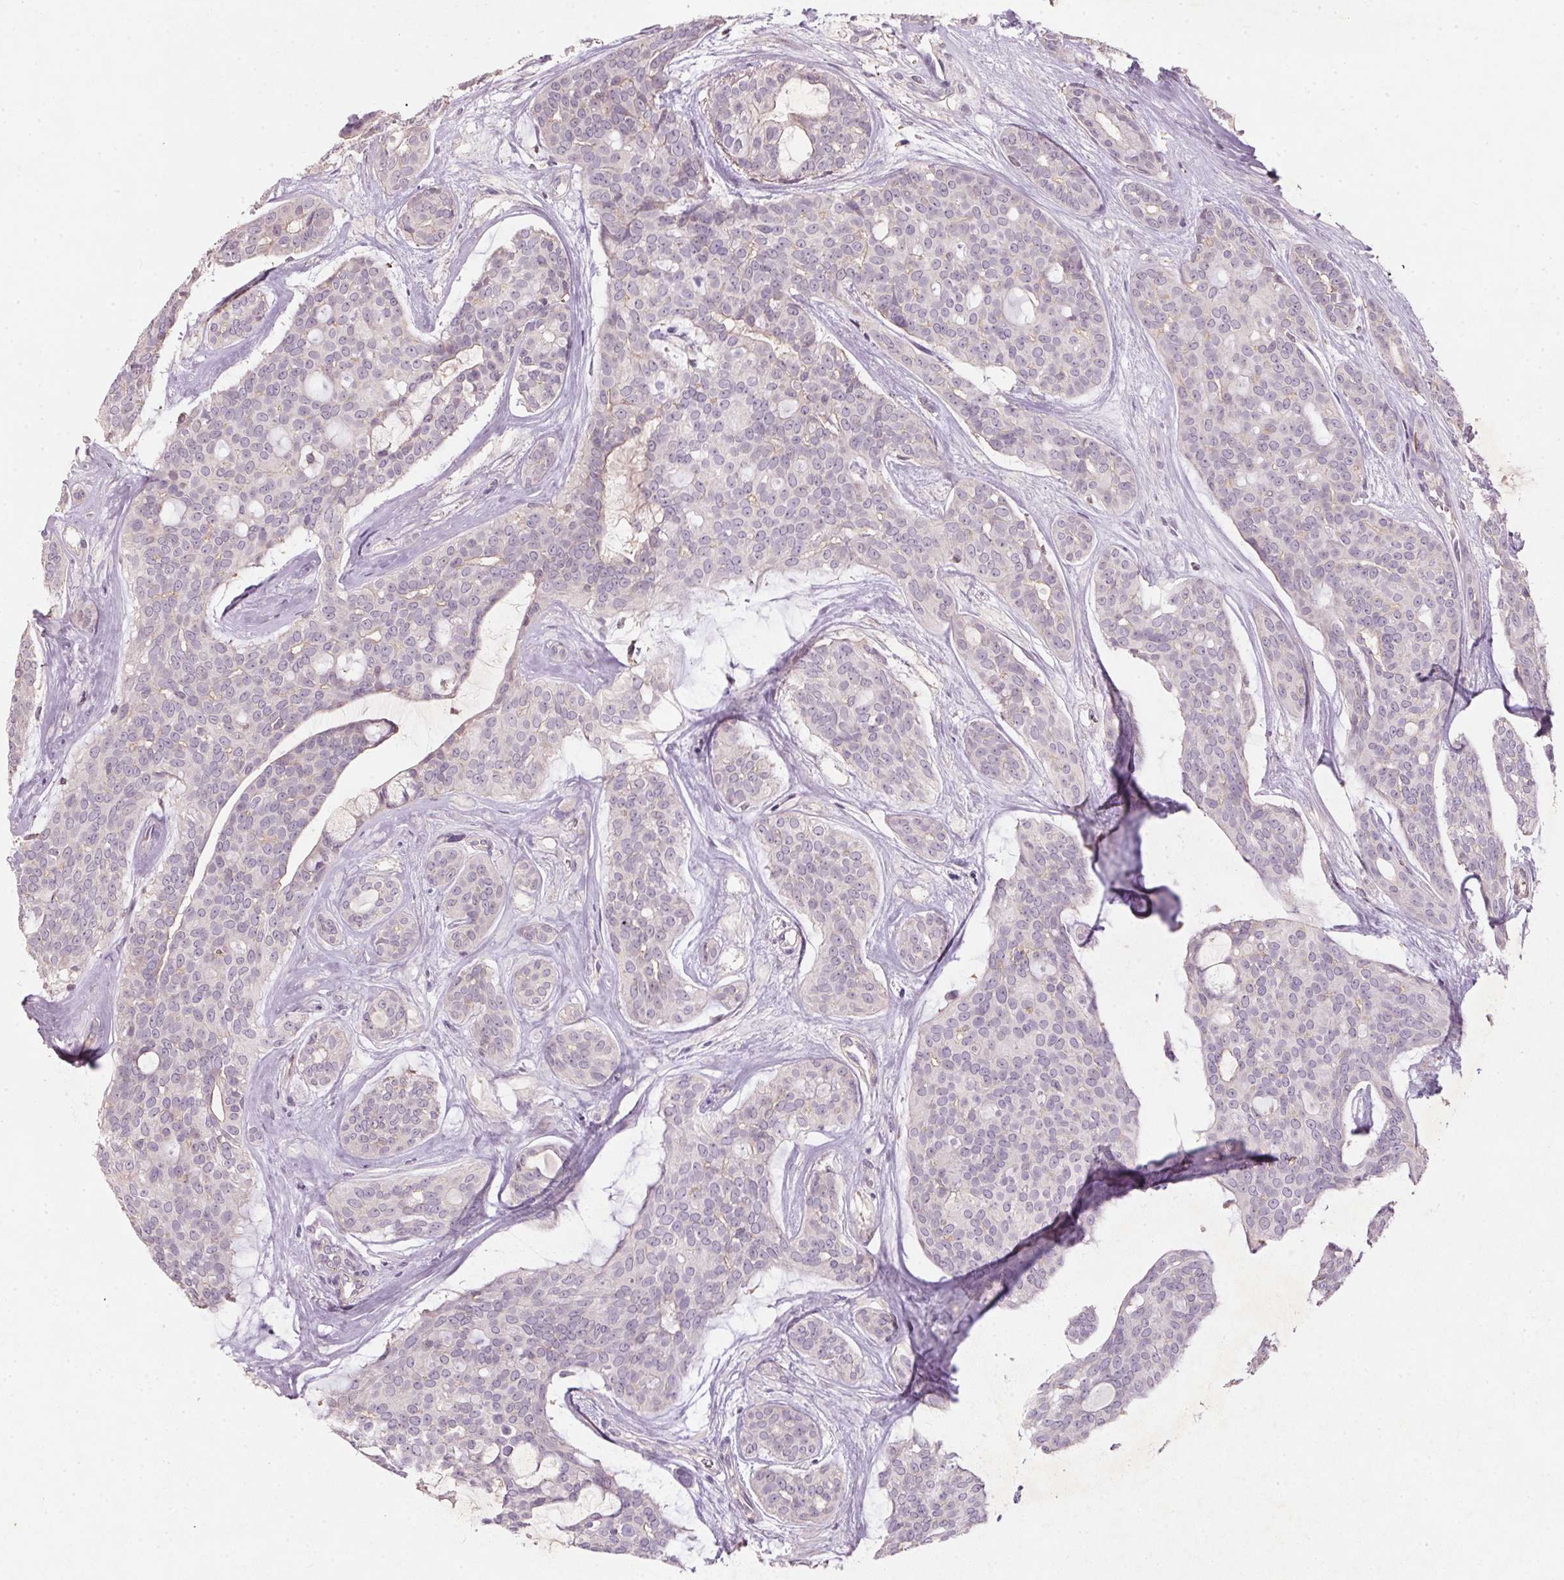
{"staining": {"intensity": "negative", "quantity": "none", "location": "none"}, "tissue": "head and neck cancer", "cell_type": "Tumor cells", "image_type": "cancer", "snomed": [{"axis": "morphology", "description": "Adenocarcinoma, NOS"}, {"axis": "topography", "description": "Head-Neck"}], "caption": "Micrograph shows no significant protein expression in tumor cells of head and neck cancer.", "gene": "KCNK15", "patient": {"sex": "male", "age": 66}}